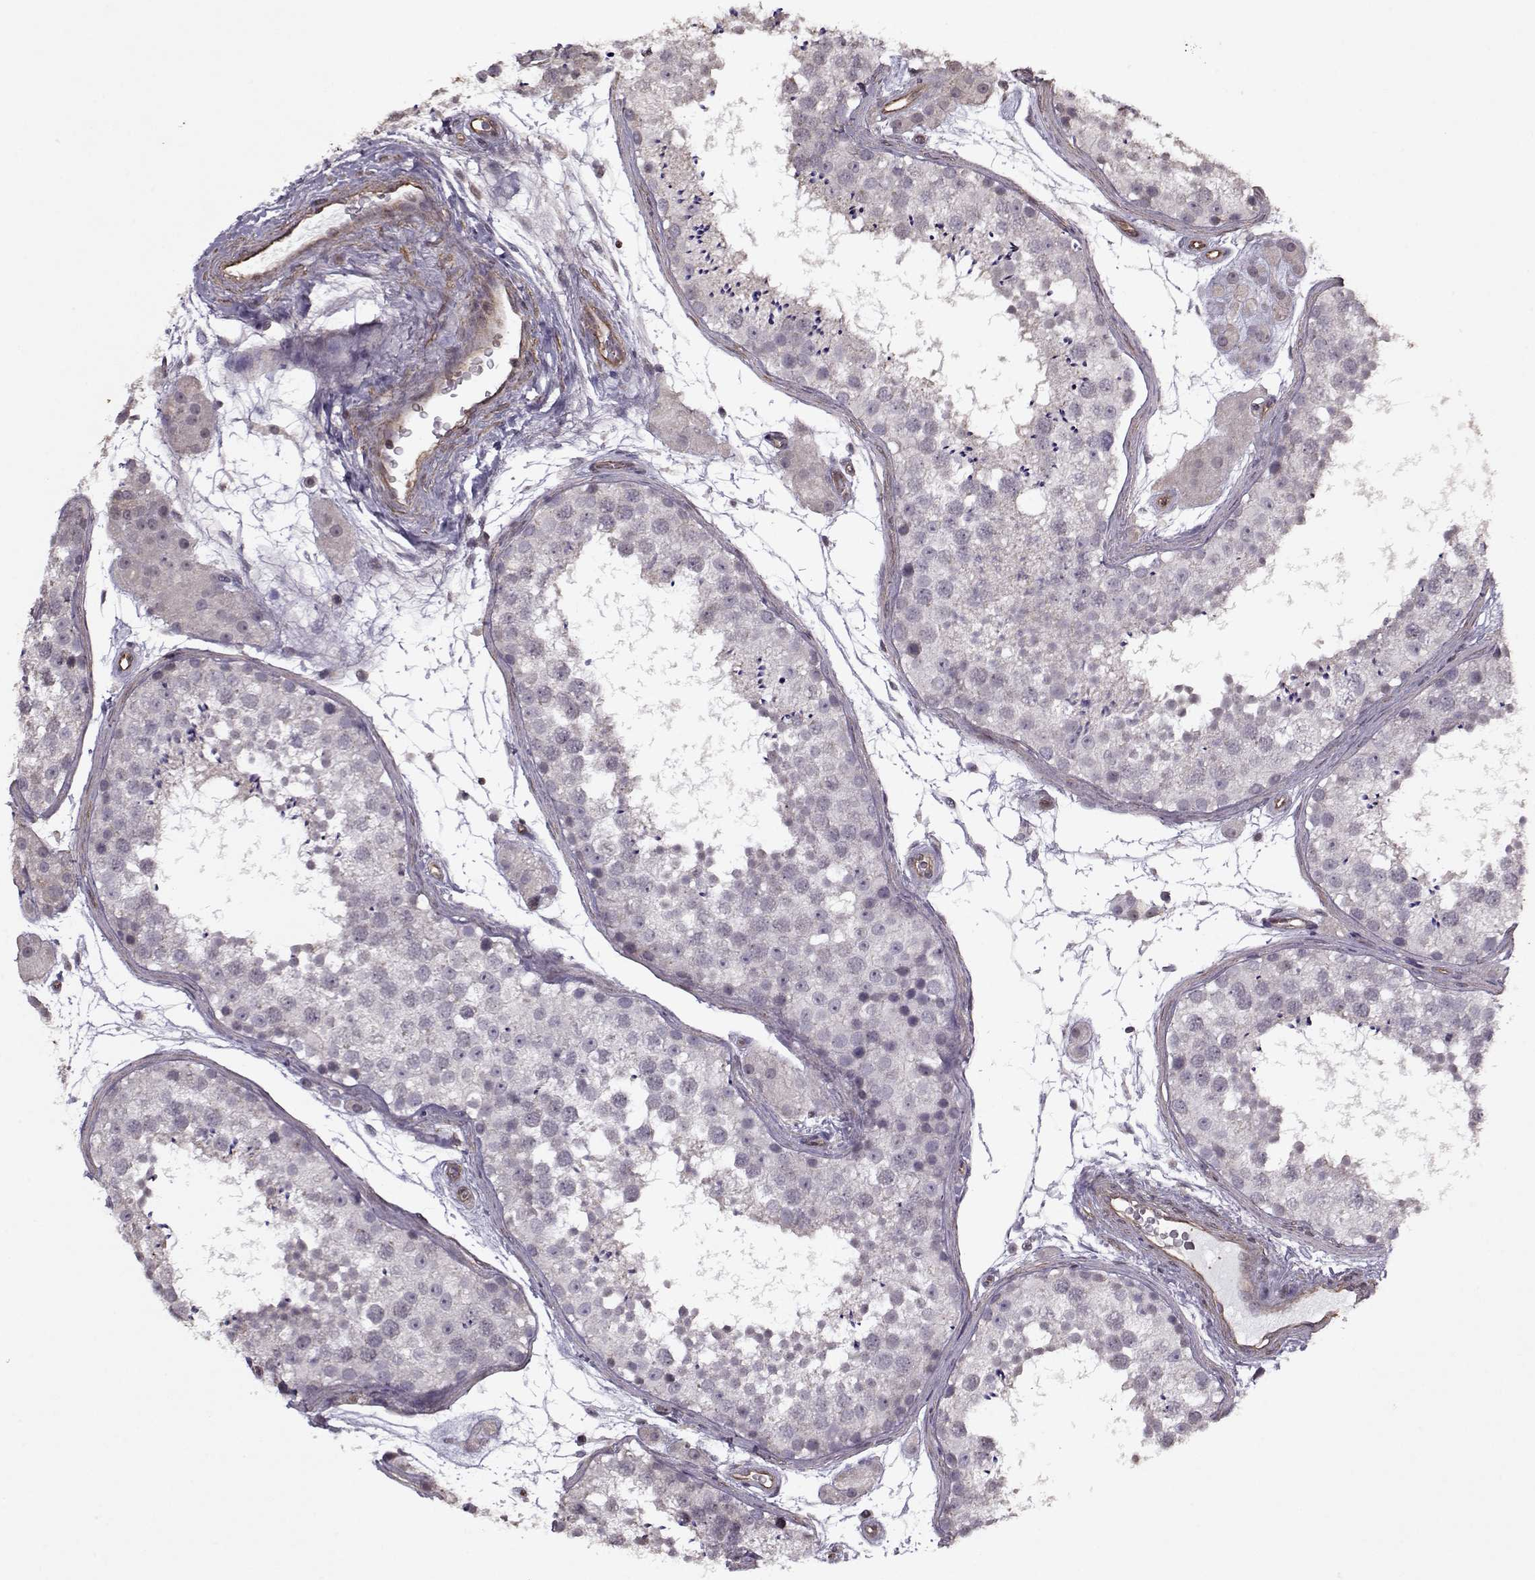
{"staining": {"intensity": "weak", "quantity": "<25%", "location": "cytoplasmic/membranous"}, "tissue": "testis", "cell_type": "Cells in seminiferous ducts", "image_type": "normal", "snomed": [{"axis": "morphology", "description": "Normal tissue, NOS"}, {"axis": "topography", "description": "Testis"}], "caption": "Immunohistochemistry (IHC) photomicrograph of normal testis: human testis stained with DAB (3,3'-diaminobenzidine) shows no significant protein expression in cells in seminiferous ducts.", "gene": "KRT9", "patient": {"sex": "male", "age": 41}}